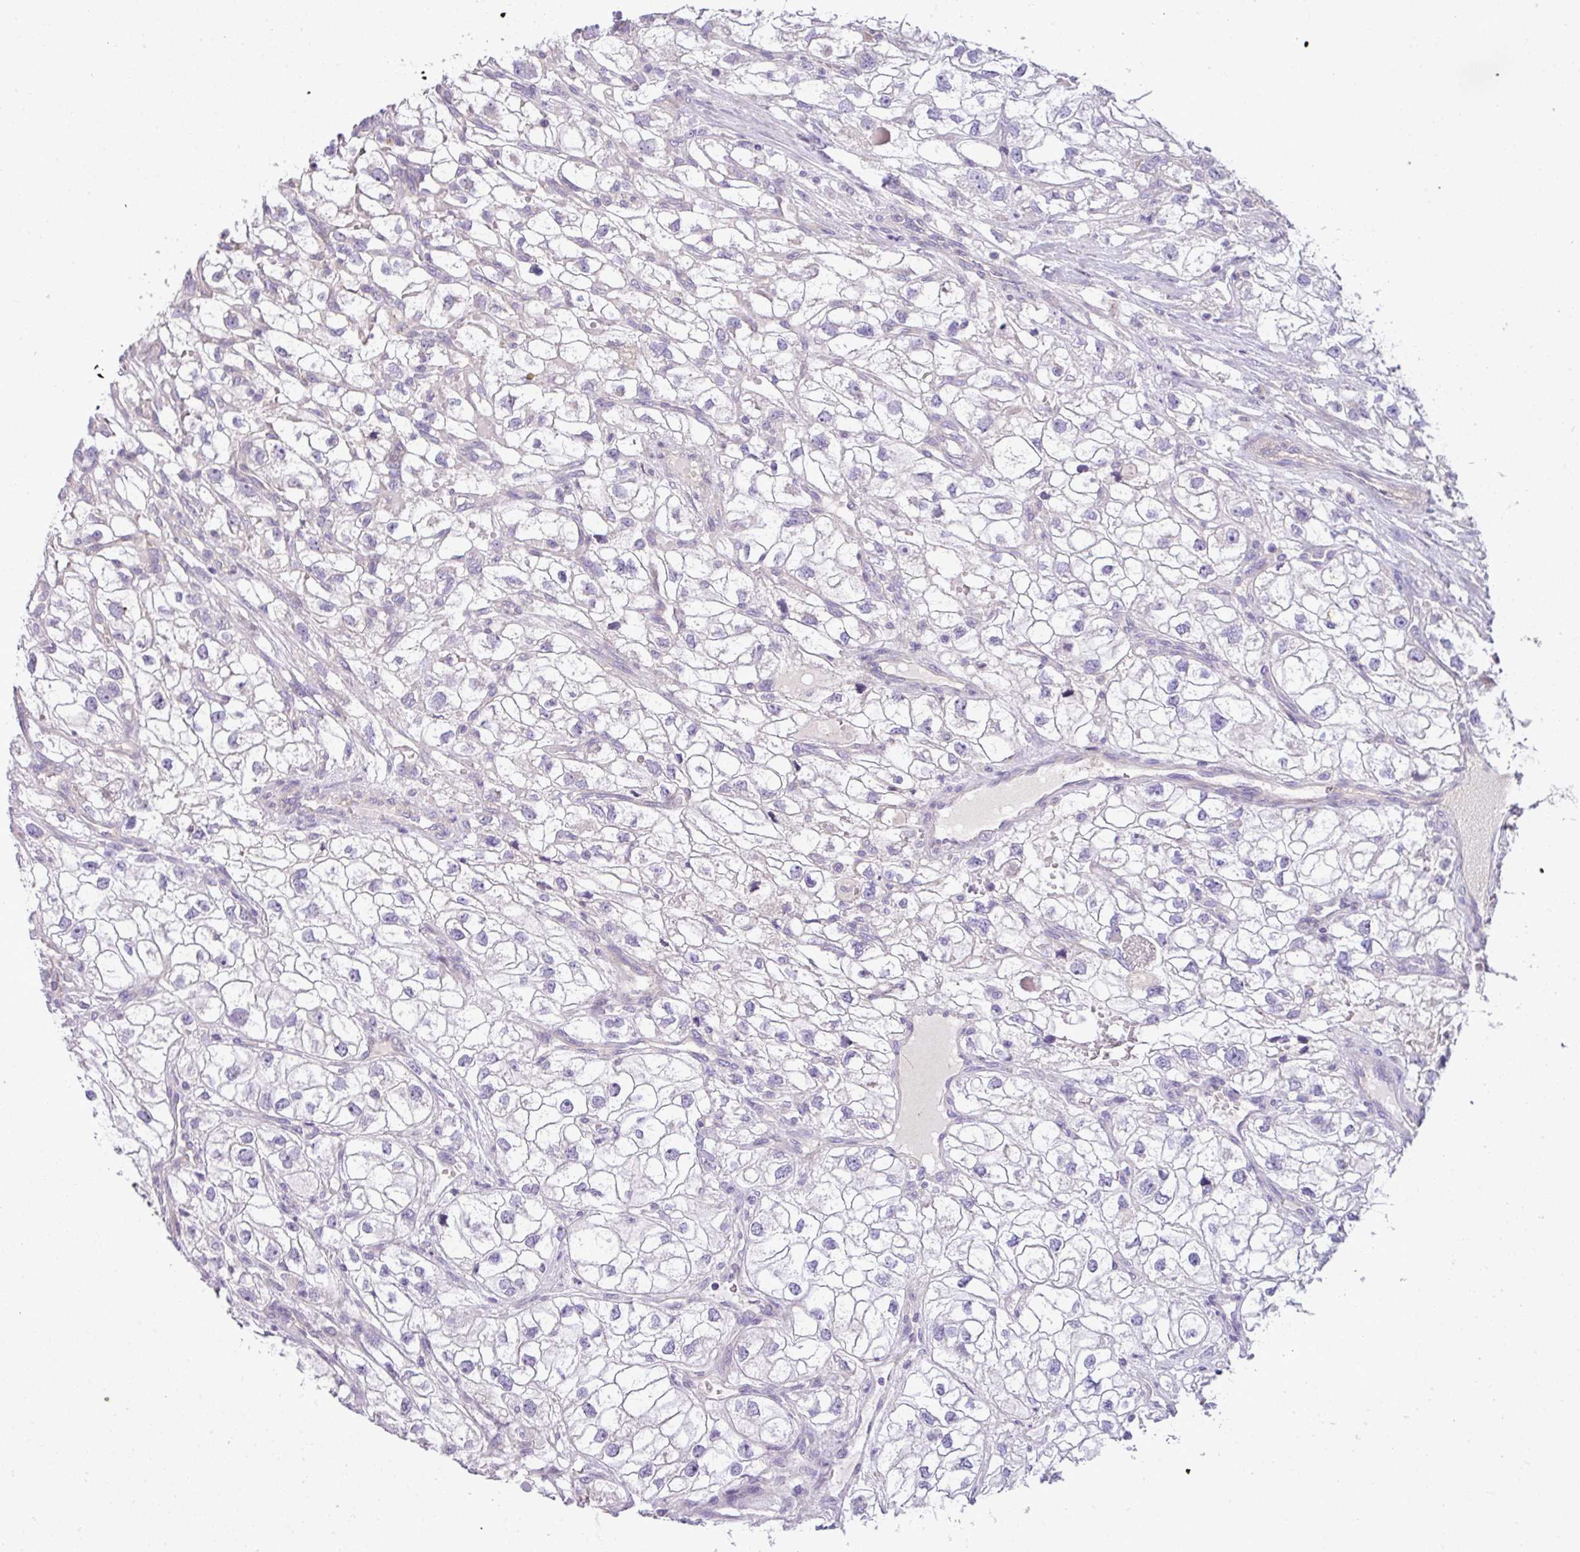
{"staining": {"intensity": "negative", "quantity": "none", "location": "none"}, "tissue": "renal cancer", "cell_type": "Tumor cells", "image_type": "cancer", "snomed": [{"axis": "morphology", "description": "Adenocarcinoma, NOS"}, {"axis": "topography", "description": "Kidney"}], "caption": "IHC micrograph of adenocarcinoma (renal) stained for a protein (brown), which reveals no positivity in tumor cells.", "gene": "PIK3R5", "patient": {"sex": "male", "age": 59}}